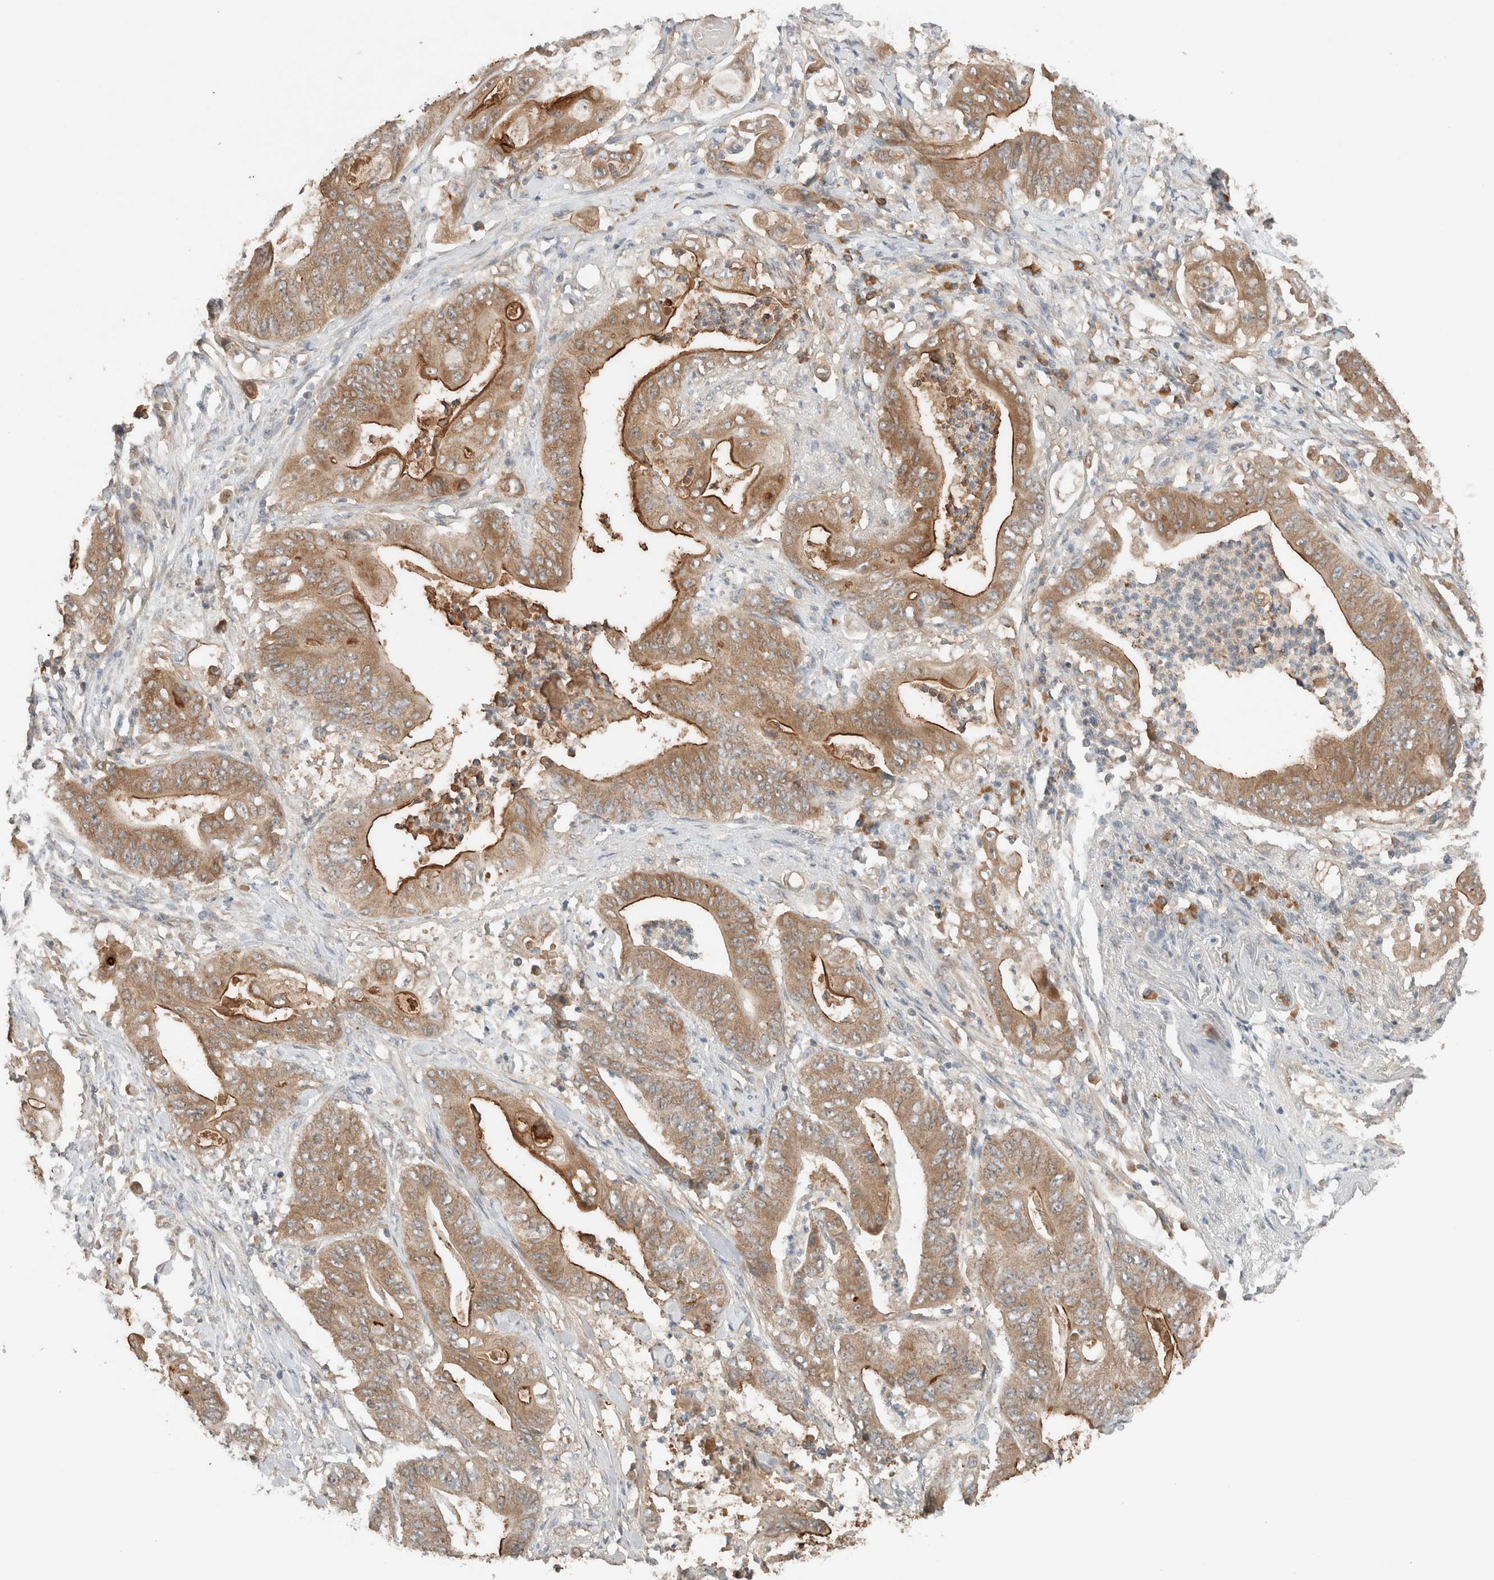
{"staining": {"intensity": "moderate", "quantity": ">75%", "location": "cytoplasmic/membranous"}, "tissue": "stomach cancer", "cell_type": "Tumor cells", "image_type": "cancer", "snomed": [{"axis": "morphology", "description": "Adenocarcinoma, NOS"}, {"axis": "topography", "description": "Stomach"}], "caption": "Immunohistochemistry histopathology image of human stomach adenocarcinoma stained for a protein (brown), which demonstrates medium levels of moderate cytoplasmic/membranous positivity in about >75% of tumor cells.", "gene": "ARFGEF2", "patient": {"sex": "female", "age": 73}}